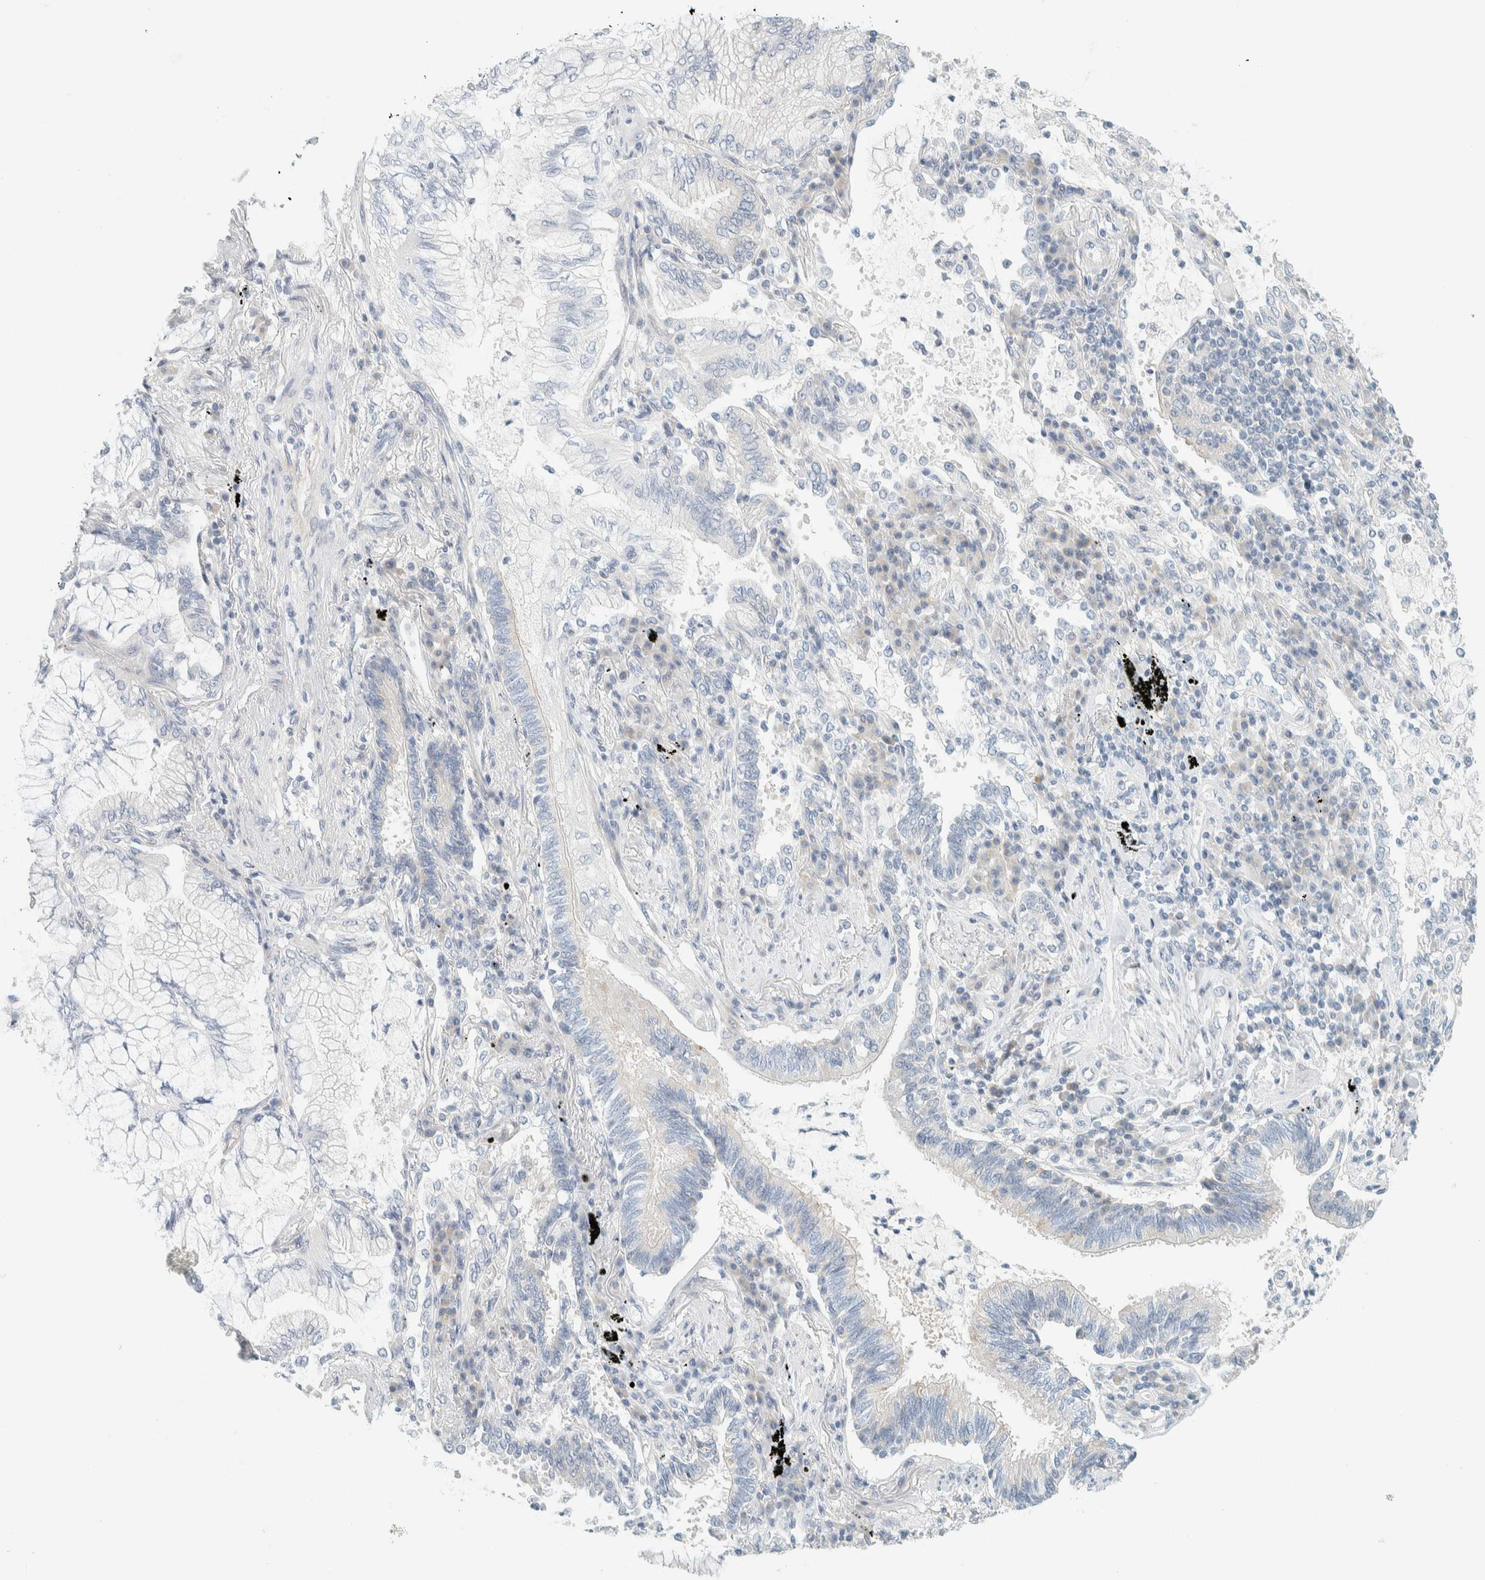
{"staining": {"intensity": "negative", "quantity": "none", "location": "none"}, "tissue": "lung cancer", "cell_type": "Tumor cells", "image_type": "cancer", "snomed": [{"axis": "morphology", "description": "Adenocarcinoma, NOS"}, {"axis": "topography", "description": "Lung"}], "caption": "Immunohistochemistry (IHC) photomicrograph of neoplastic tissue: human lung adenocarcinoma stained with DAB (3,3'-diaminobenzidine) demonstrates no significant protein positivity in tumor cells.", "gene": "PTGES3L-AARSD1", "patient": {"sex": "female", "age": 70}}